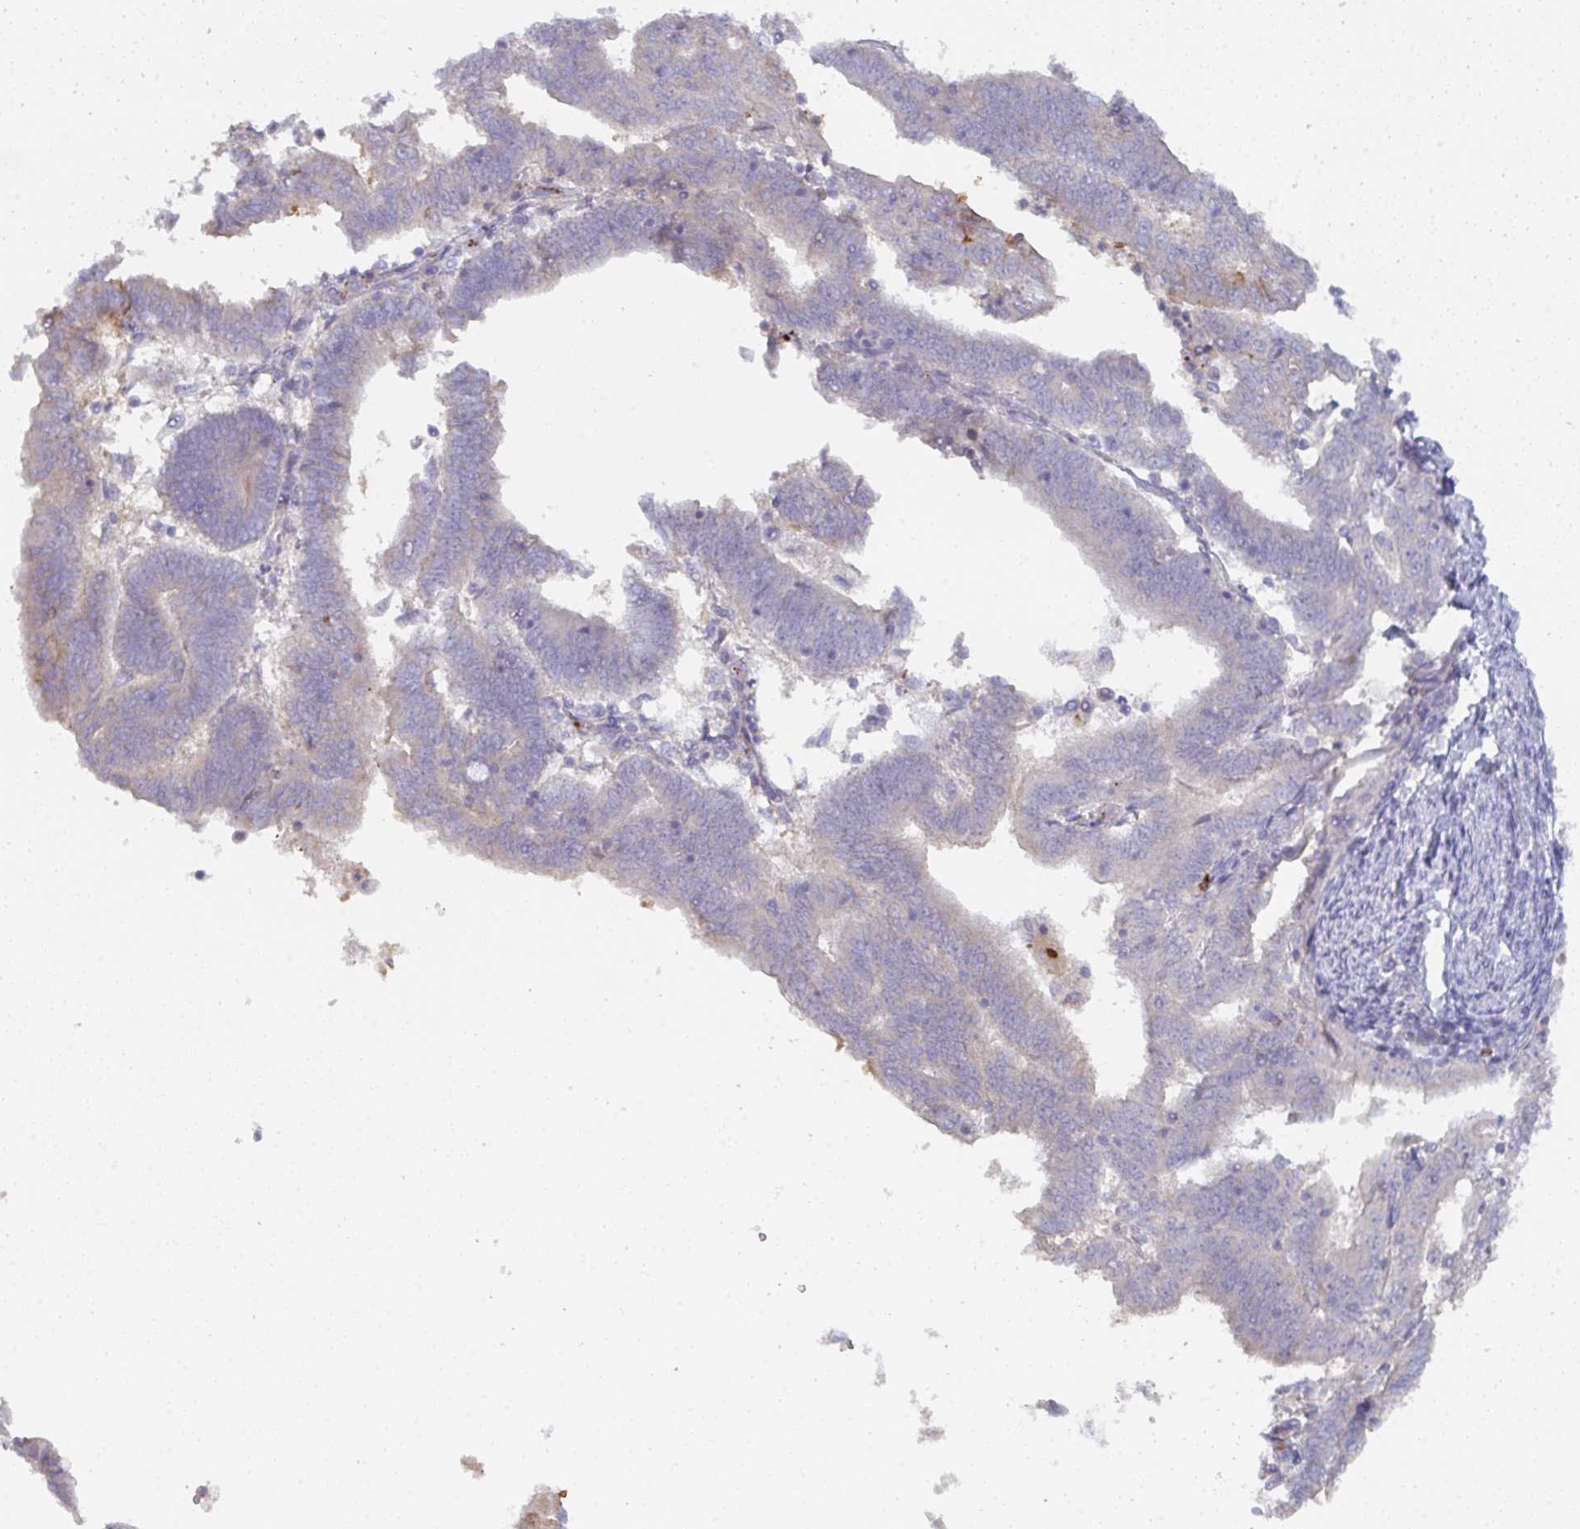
{"staining": {"intensity": "negative", "quantity": "none", "location": "none"}, "tissue": "endometrial cancer", "cell_type": "Tumor cells", "image_type": "cancer", "snomed": [{"axis": "morphology", "description": "Adenocarcinoma, NOS"}, {"axis": "topography", "description": "Endometrium"}], "caption": "The immunohistochemistry (IHC) histopathology image has no significant positivity in tumor cells of adenocarcinoma (endometrial) tissue. (Immunohistochemistry, brightfield microscopy, high magnification).", "gene": "KCNK5", "patient": {"sex": "female", "age": 70}}